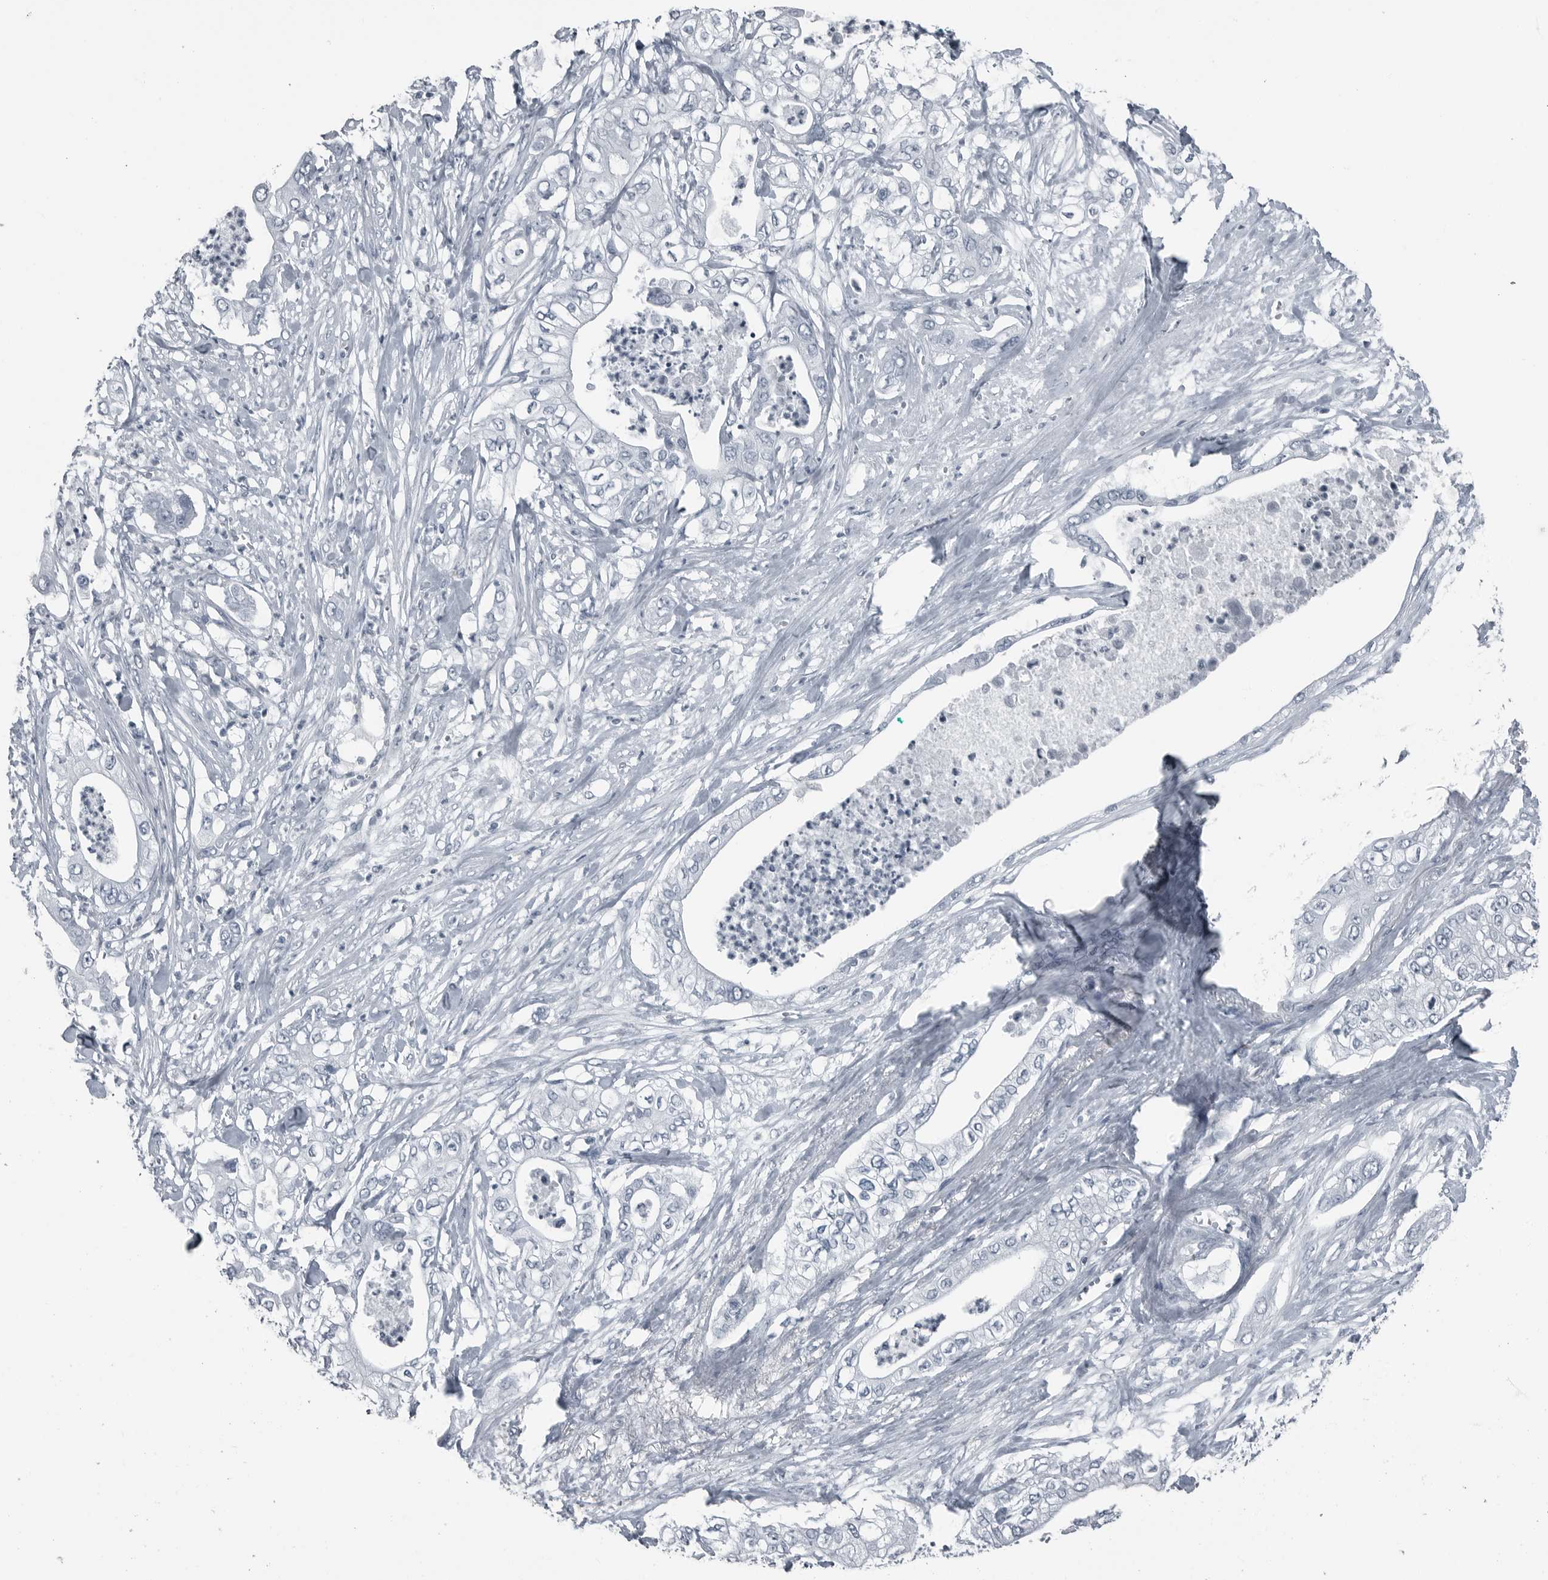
{"staining": {"intensity": "negative", "quantity": "none", "location": "none"}, "tissue": "pancreatic cancer", "cell_type": "Tumor cells", "image_type": "cancer", "snomed": [{"axis": "morphology", "description": "Adenocarcinoma, NOS"}, {"axis": "topography", "description": "Pancreas"}], "caption": "Tumor cells are negative for protein expression in human pancreatic adenocarcinoma.", "gene": "GAK", "patient": {"sex": "female", "age": 78}}